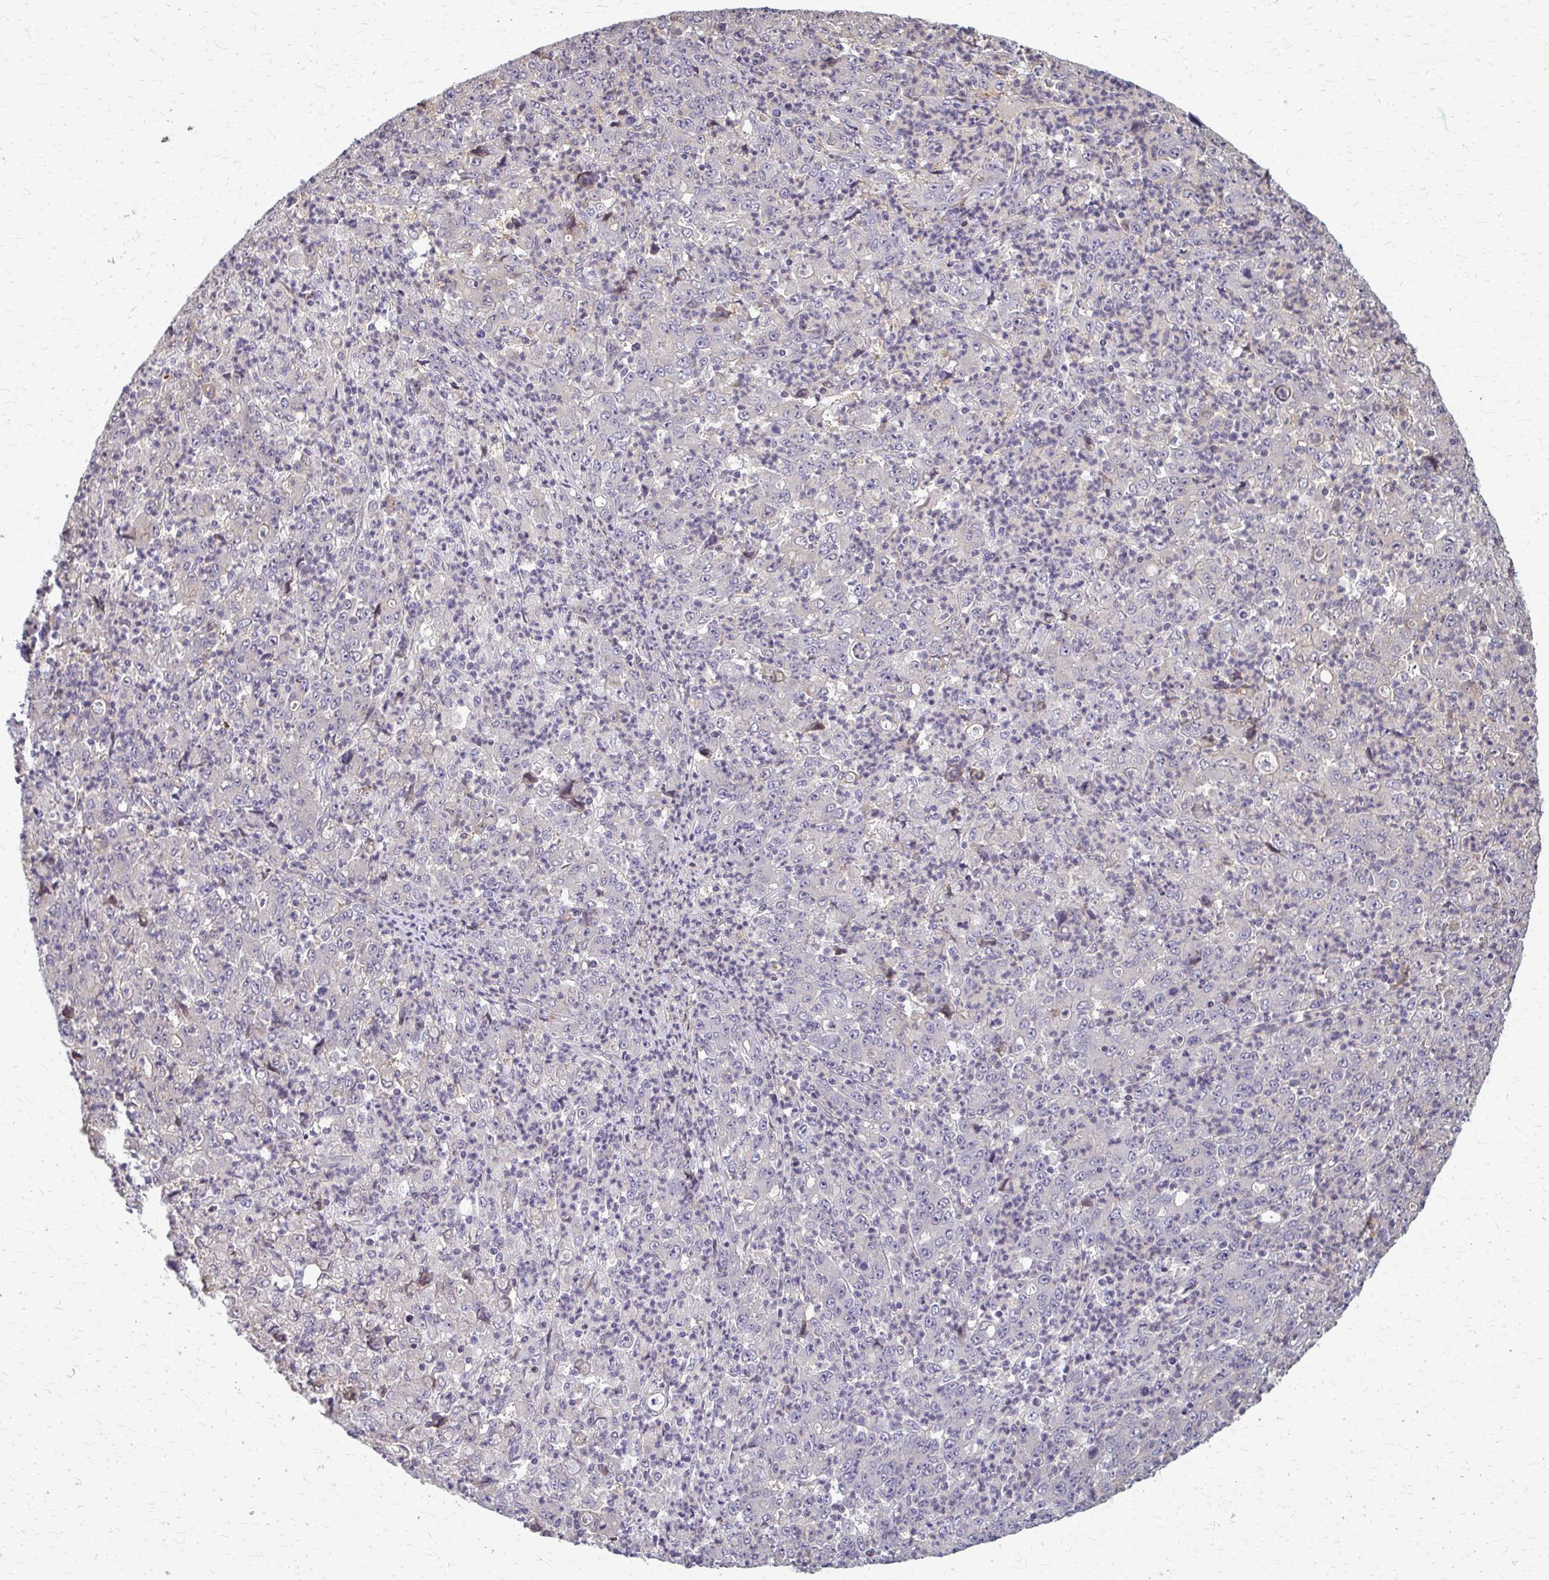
{"staining": {"intensity": "negative", "quantity": "none", "location": "none"}, "tissue": "stomach cancer", "cell_type": "Tumor cells", "image_type": "cancer", "snomed": [{"axis": "morphology", "description": "Adenocarcinoma, NOS"}, {"axis": "topography", "description": "Stomach, lower"}], "caption": "DAB (3,3'-diaminobenzidine) immunohistochemical staining of human stomach cancer displays no significant staining in tumor cells. (Stains: DAB IHC with hematoxylin counter stain, Microscopy: brightfield microscopy at high magnification).", "gene": "ZNF34", "patient": {"sex": "female", "age": 71}}